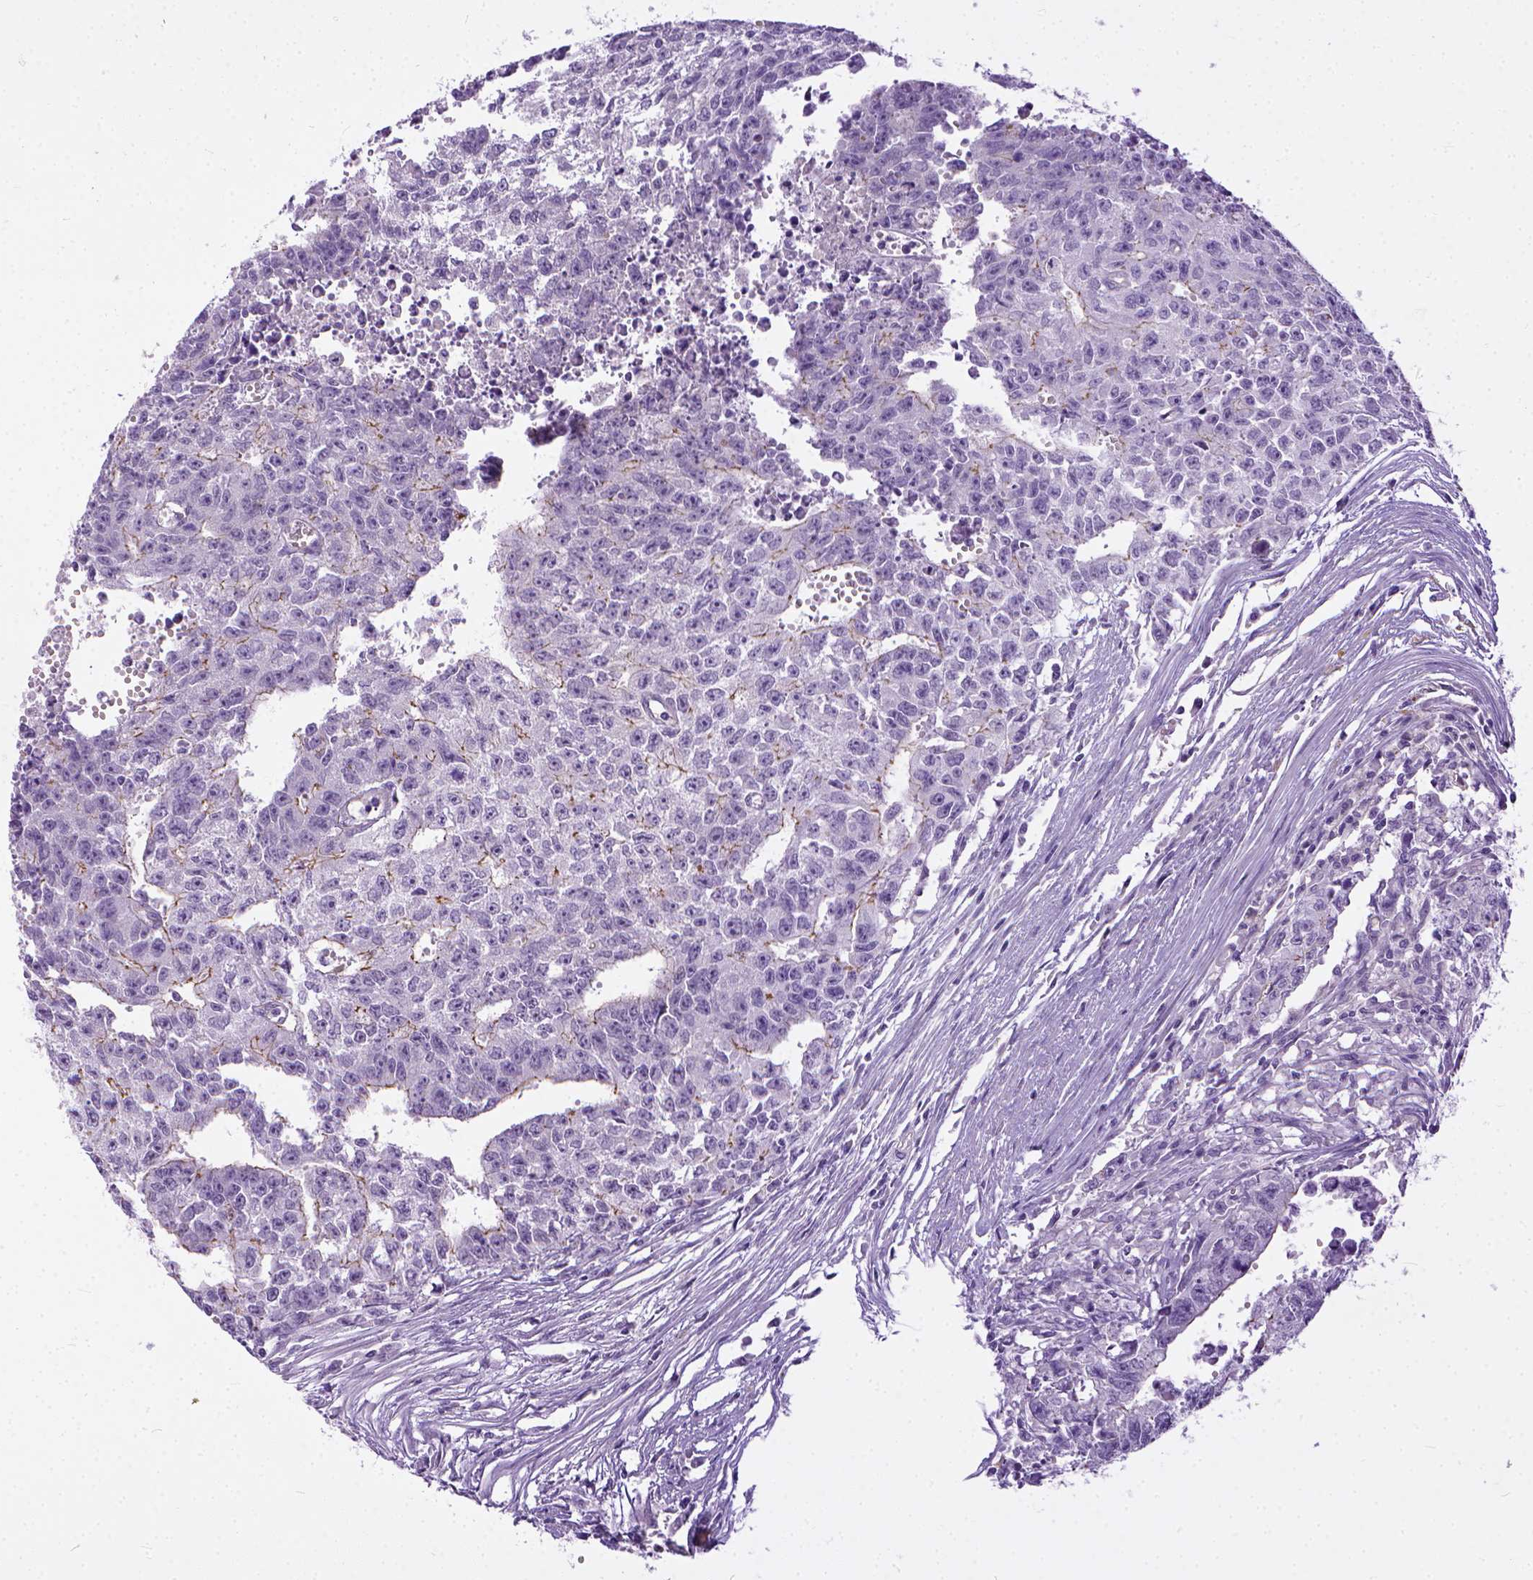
{"staining": {"intensity": "moderate", "quantity": "<25%", "location": "cytoplasmic/membranous"}, "tissue": "testis cancer", "cell_type": "Tumor cells", "image_type": "cancer", "snomed": [{"axis": "morphology", "description": "Carcinoma, Embryonal, NOS"}, {"axis": "morphology", "description": "Teratoma, malignant, NOS"}, {"axis": "topography", "description": "Testis"}], "caption": "Human testis embryonal carcinoma stained for a protein (brown) displays moderate cytoplasmic/membranous positive positivity in about <25% of tumor cells.", "gene": "ADGRF1", "patient": {"sex": "male", "age": 24}}